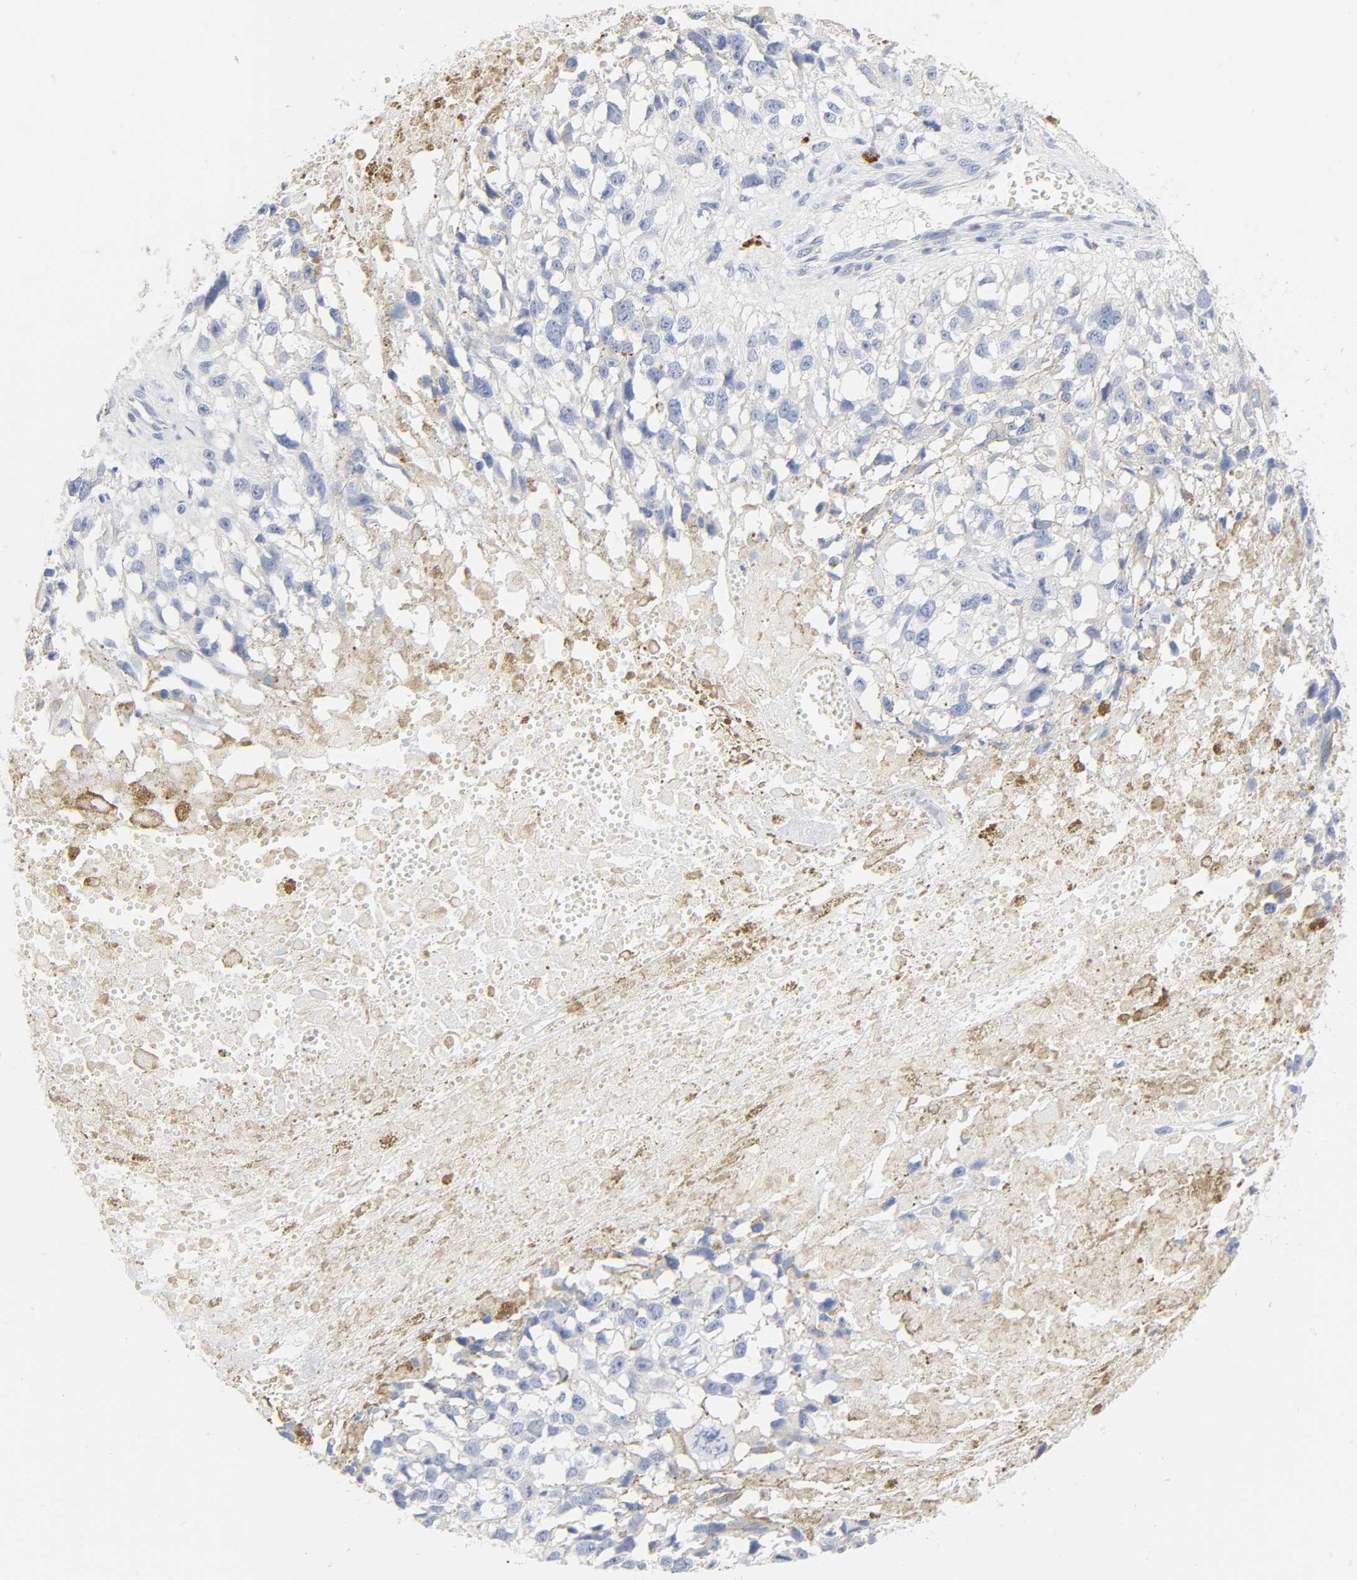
{"staining": {"intensity": "negative", "quantity": "none", "location": "none"}, "tissue": "melanoma", "cell_type": "Tumor cells", "image_type": "cancer", "snomed": [{"axis": "morphology", "description": "Malignant melanoma, Metastatic site"}, {"axis": "topography", "description": "Lymph node"}], "caption": "Immunohistochemistry (IHC) of human malignant melanoma (metastatic site) displays no expression in tumor cells.", "gene": "PLP1", "patient": {"sex": "male", "age": 59}}